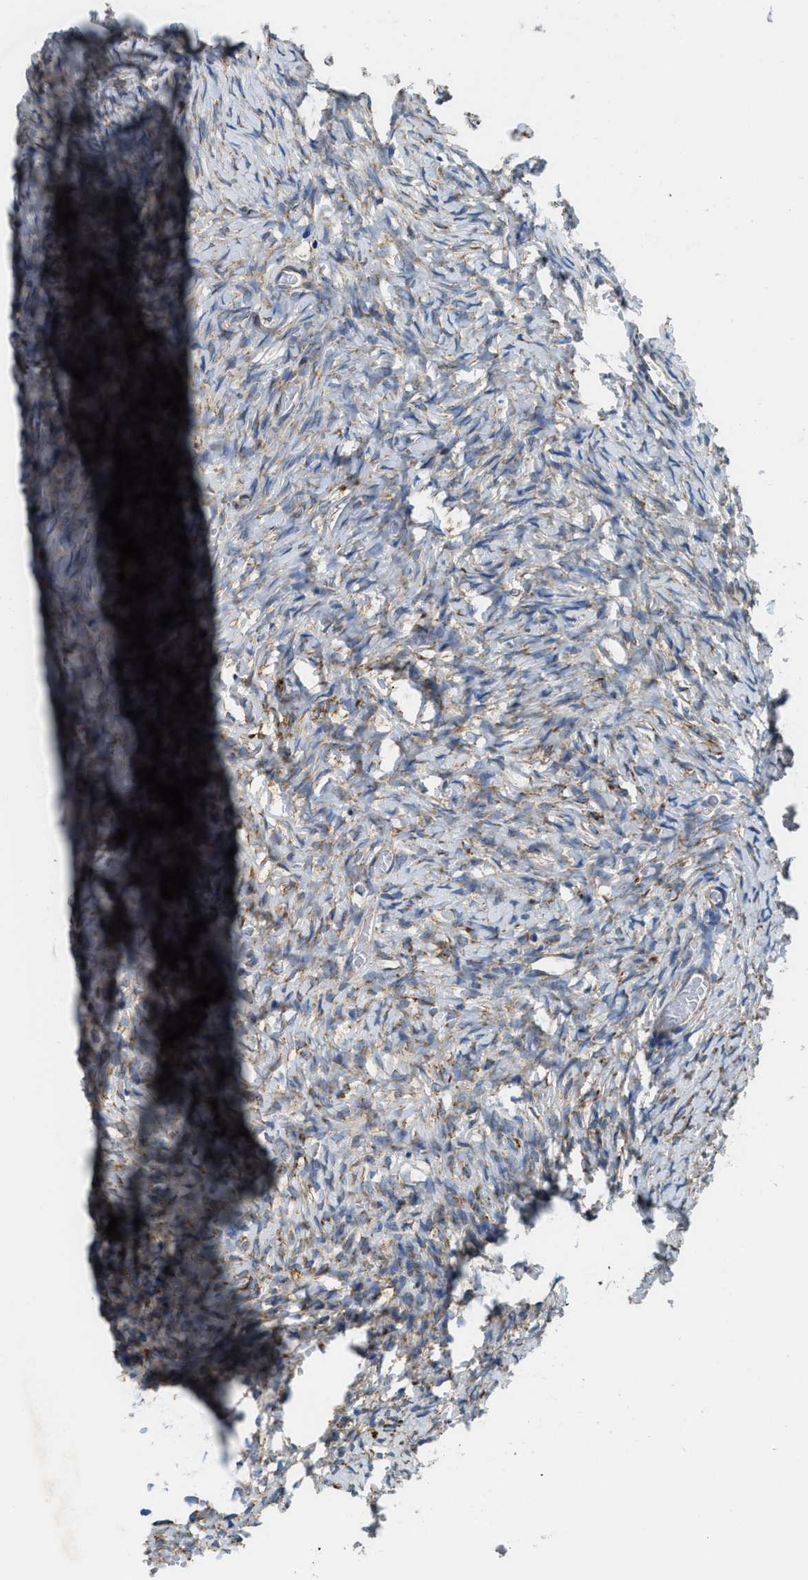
{"staining": {"intensity": "moderate", "quantity": ">75%", "location": "cytoplasmic/membranous"}, "tissue": "ovary", "cell_type": "Ovarian stroma cells", "image_type": "normal", "snomed": [{"axis": "morphology", "description": "Normal tissue, NOS"}, {"axis": "topography", "description": "Ovary"}], "caption": "This is an image of immunohistochemistry (IHC) staining of benign ovary, which shows moderate expression in the cytoplasmic/membranous of ovarian stroma cells.", "gene": "STK33", "patient": {"sex": "female", "age": 27}}